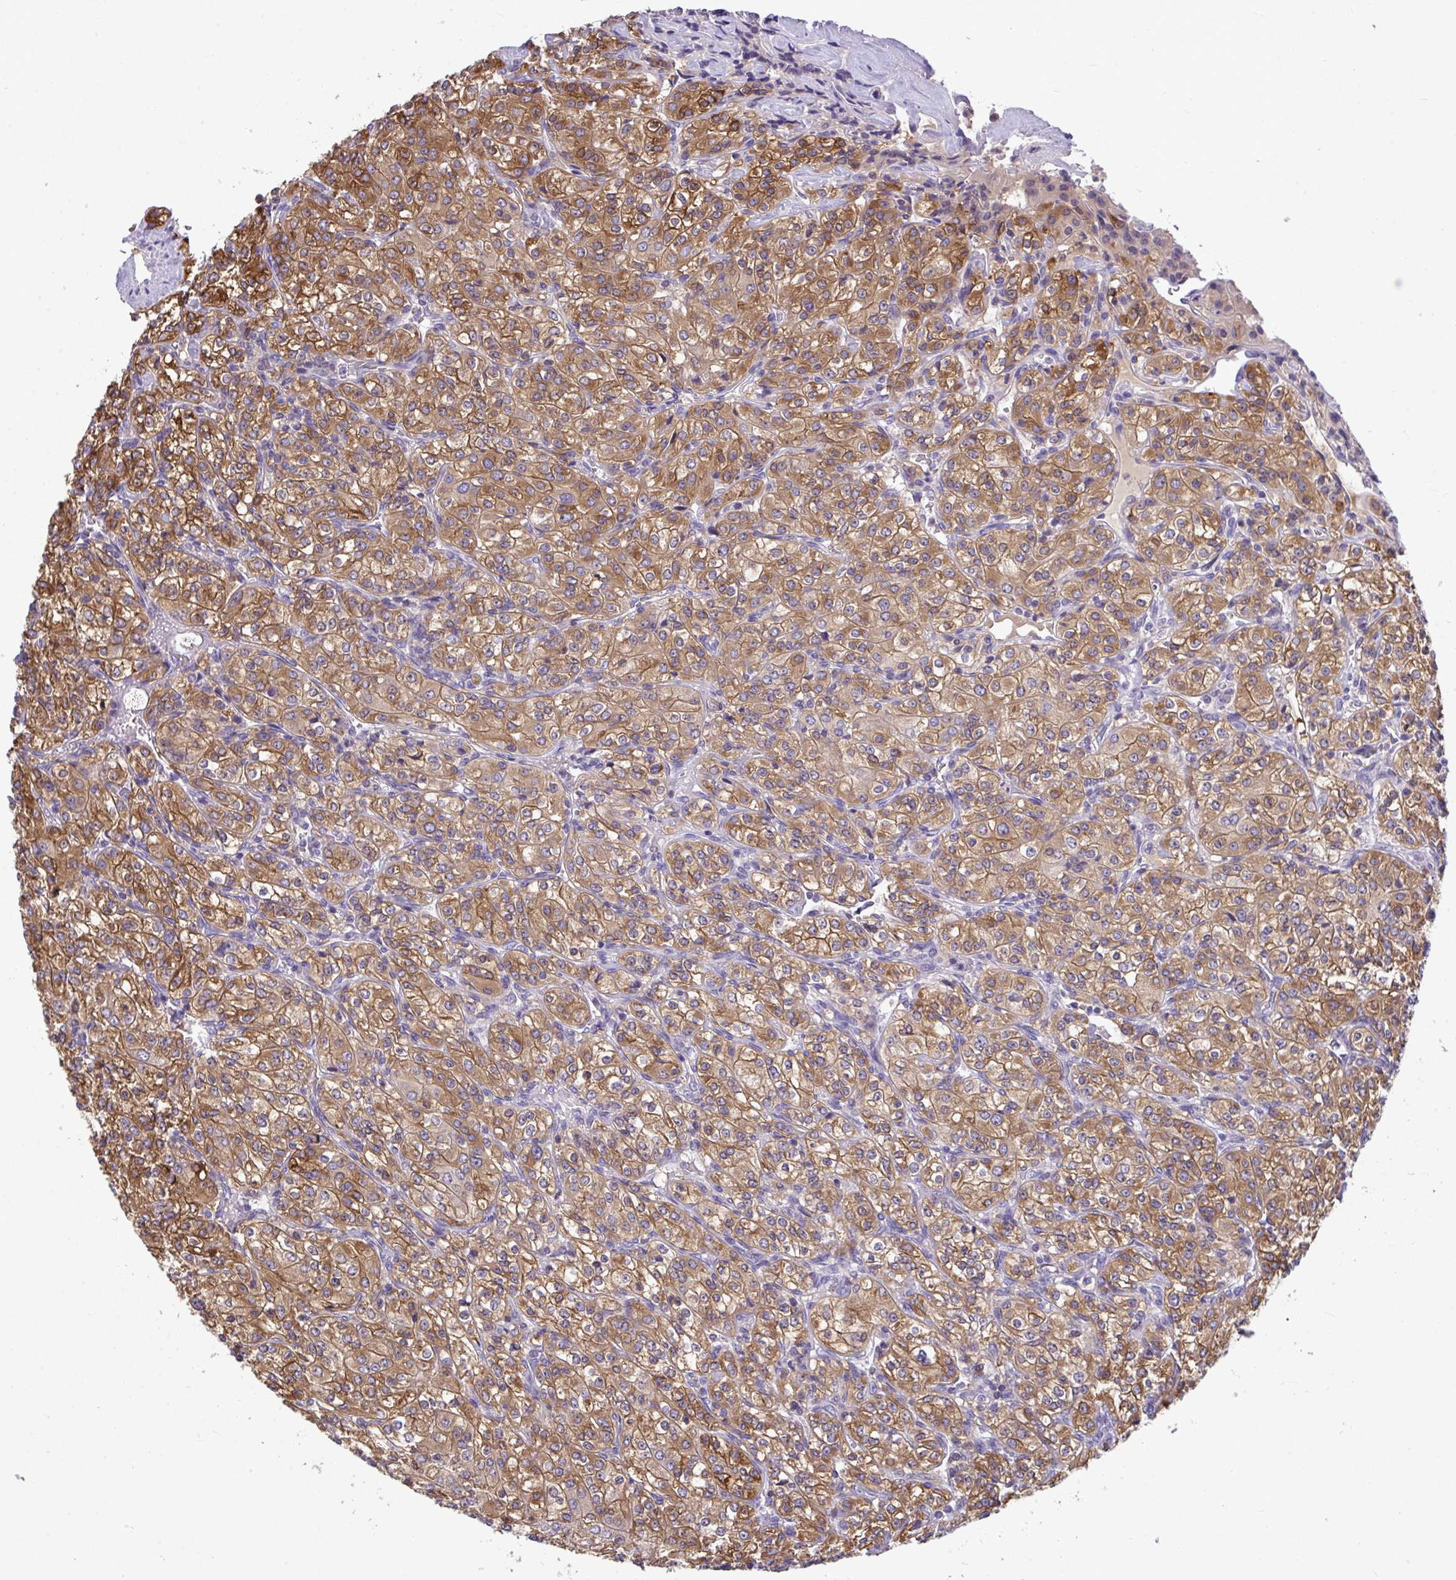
{"staining": {"intensity": "moderate", "quantity": ">75%", "location": "cytoplasmic/membranous"}, "tissue": "renal cancer", "cell_type": "Tumor cells", "image_type": "cancer", "snomed": [{"axis": "morphology", "description": "Adenocarcinoma, NOS"}, {"axis": "topography", "description": "Kidney"}], "caption": "Human renal cancer stained for a protein (brown) shows moderate cytoplasmic/membranous positive positivity in about >75% of tumor cells.", "gene": "SLC30A6", "patient": {"sex": "male", "age": 77}}